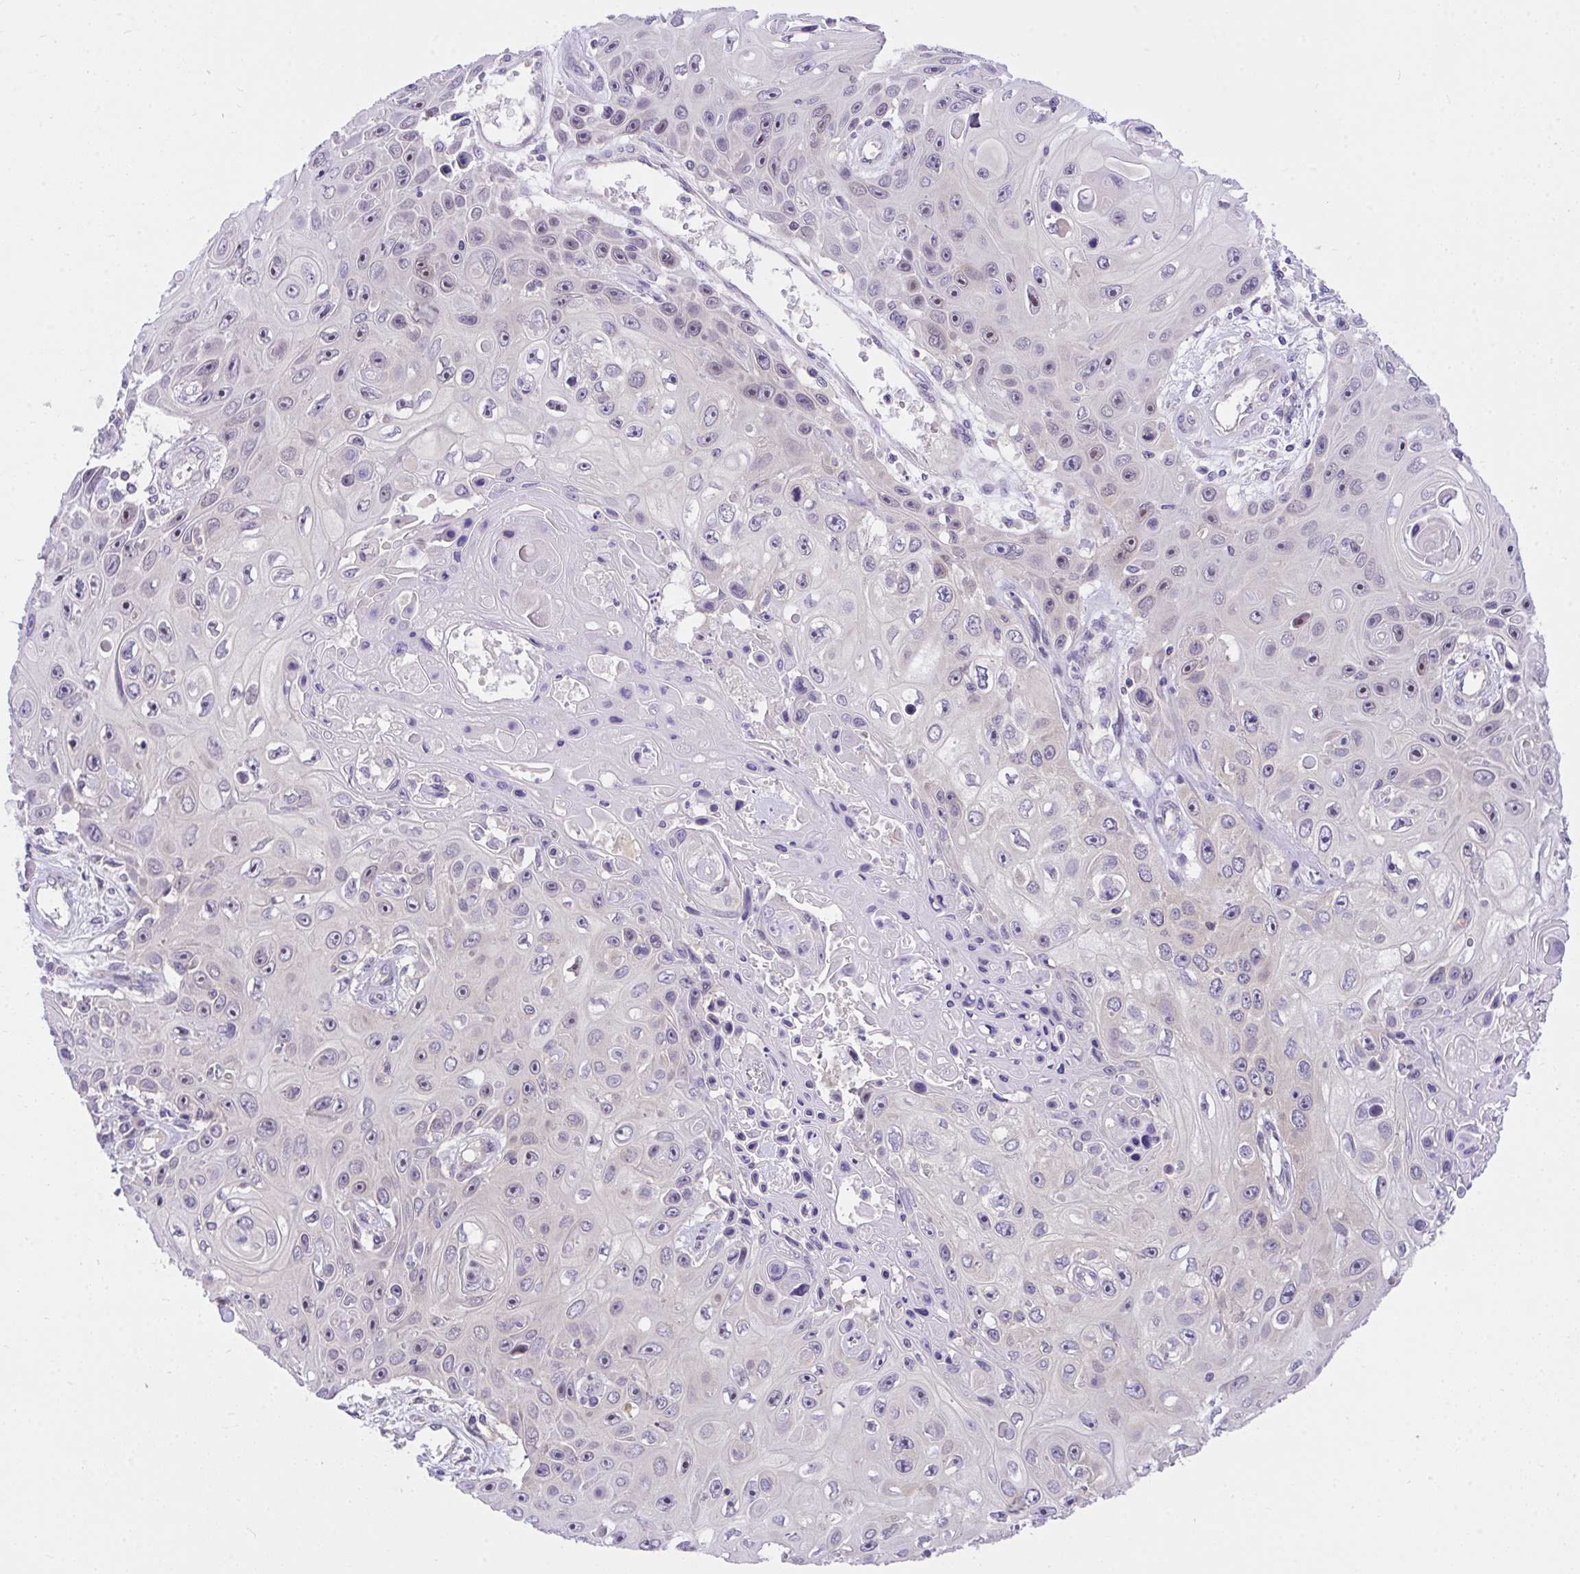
{"staining": {"intensity": "negative", "quantity": "none", "location": "none"}, "tissue": "skin cancer", "cell_type": "Tumor cells", "image_type": "cancer", "snomed": [{"axis": "morphology", "description": "Squamous cell carcinoma, NOS"}, {"axis": "topography", "description": "Skin"}], "caption": "The photomicrograph shows no significant expression in tumor cells of skin squamous cell carcinoma.", "gene": "TLN2", "patient": {"sex": "male", "age": 82}}